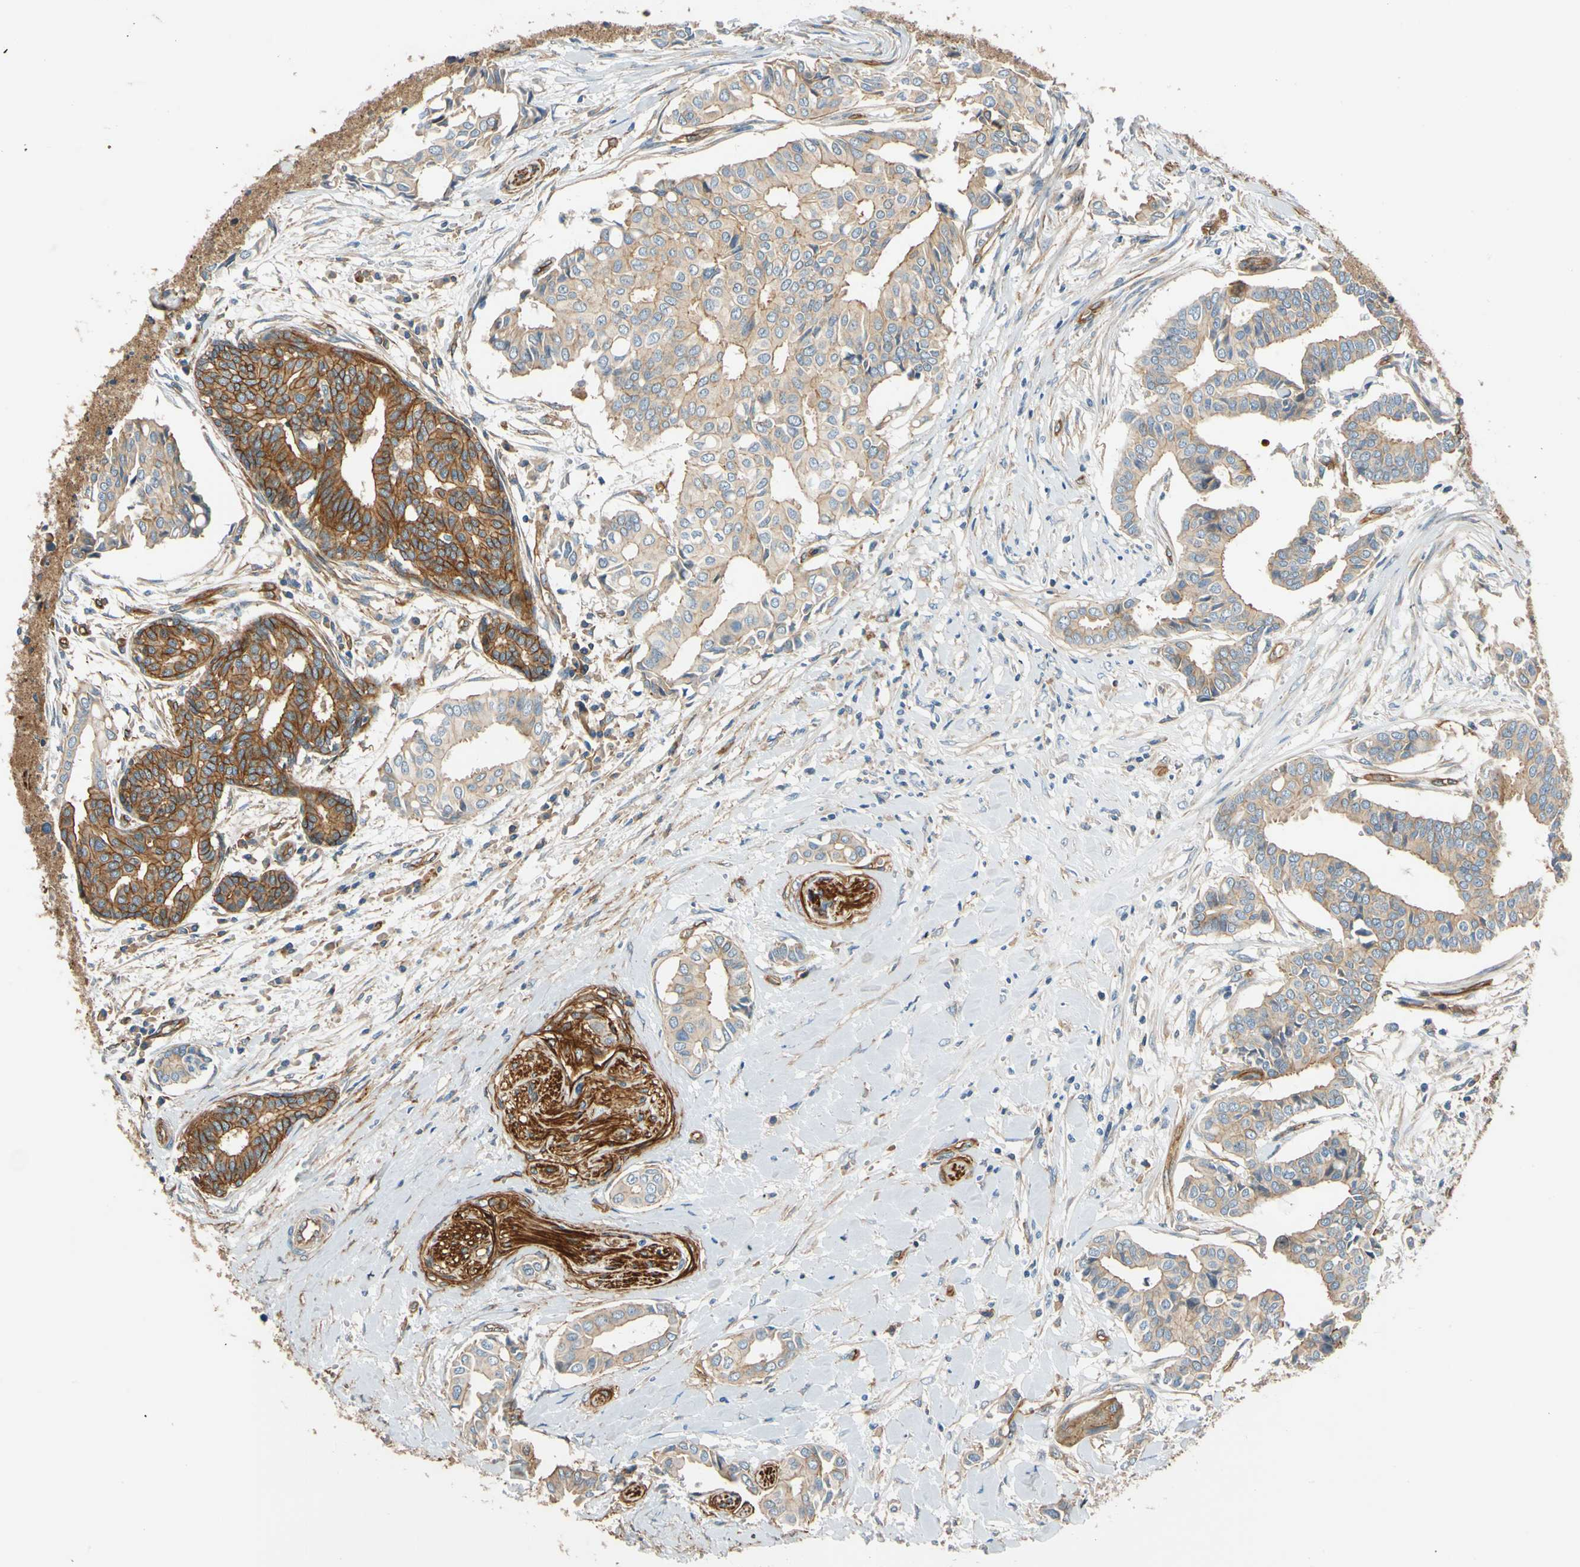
{"staining": {"intensity": "strong", "quantity": "<25%", "location": "cytoplasmic/membranous"}, "tissue": "head and neck cancer", "cell_type": "Tumor cells", "image_type": "cancer", "snomed": [{"axis": "morphology", "description": "Adenocarcinoma, NOS"}, {"axis": "topography", "description": "Salivary gland"}, {"axis": "topography", "description": "Head-Neck"}], "caption": "A micrograph showing strong cytoplasmic/membranous positivity in about <25% of tumor cells in head and neck cancer (adenocarcinoma), as visualized by brown immunohistochemical staining.", "gene": "SPTAN1", "patient": {"sex": "female", "age": 59}}